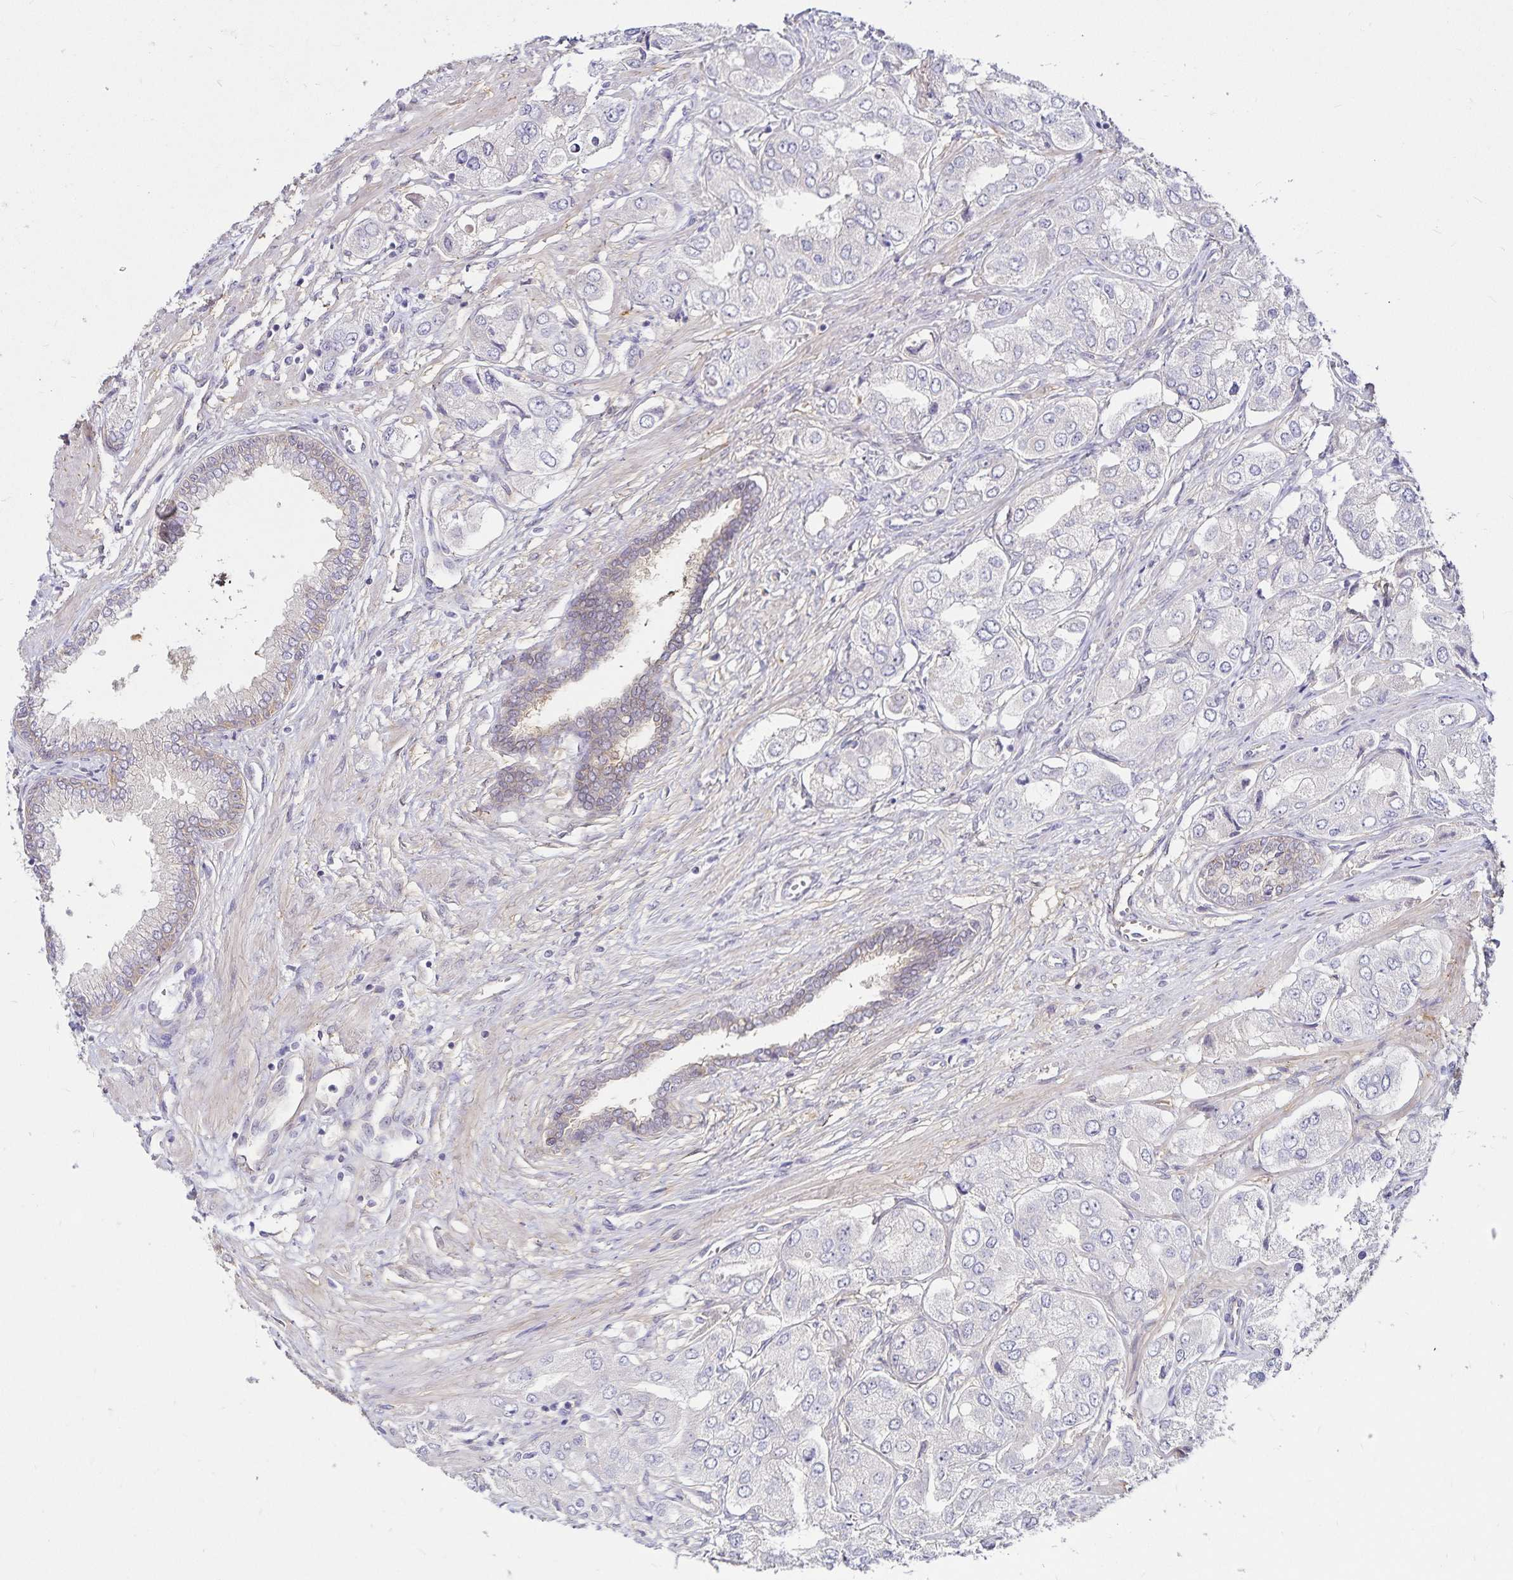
{"staining": {"intensity": "negative", "quantity": "none", "location": "none"}, "tissue": "prostate cancer", "cell_type": "Tumor cells", "image_type": "cancer", "snomed": [{"axis": "morphology", "description": "Adenocarcinoma, Low grade"}, {"axis": "topography", "description": "Prostate"}], "caption": "Immunohistochemistry (IHC) photomicrograph of adenocarcinoma (low-grade) (prostate) stained for a protein (brown), which shows no staining in tumor cells.", "gene": "GNG12", "patient": {"sex": "male", "age": 69}}